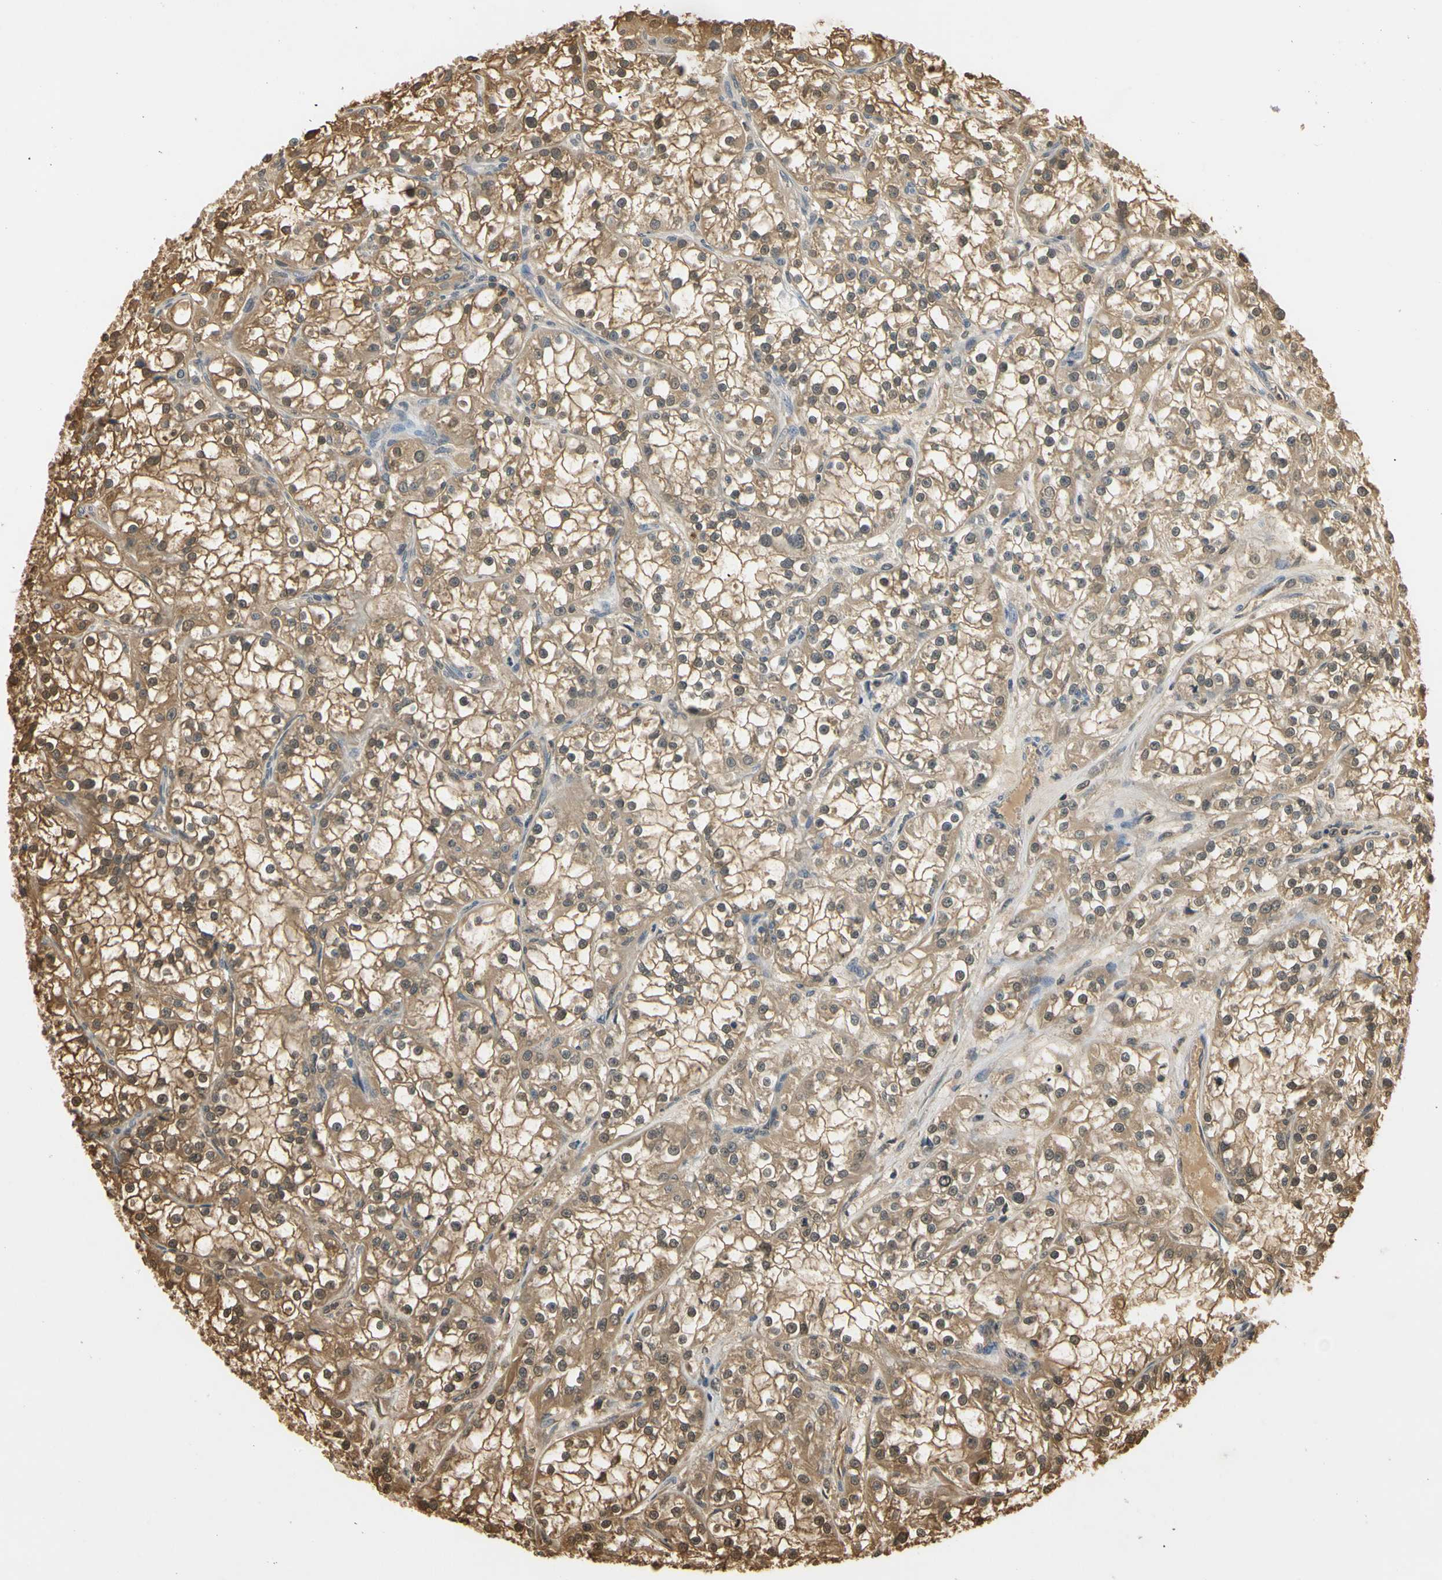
{"staining": {"intensity": "moderate", "quantity": ">75%", "location": "cytoplasmic/membranous,nuclear"}, "tissue": "renal cancer", "cell_type": "Tumor cells", "image_type": "cancer", "snomed": [{"axis": "morphology", "description": "Adenocarcinoma, NOS"}, {"axis": "topography", "description": "Kidney"}], "caption": "Adenocarcinoma (renal) stained for a protein exhibits moderate cytoplasmic/membranous and nuclear positivity in tumor cells.", "gene": "SOD1", "patient": {"sex": "female", "age": 52}}